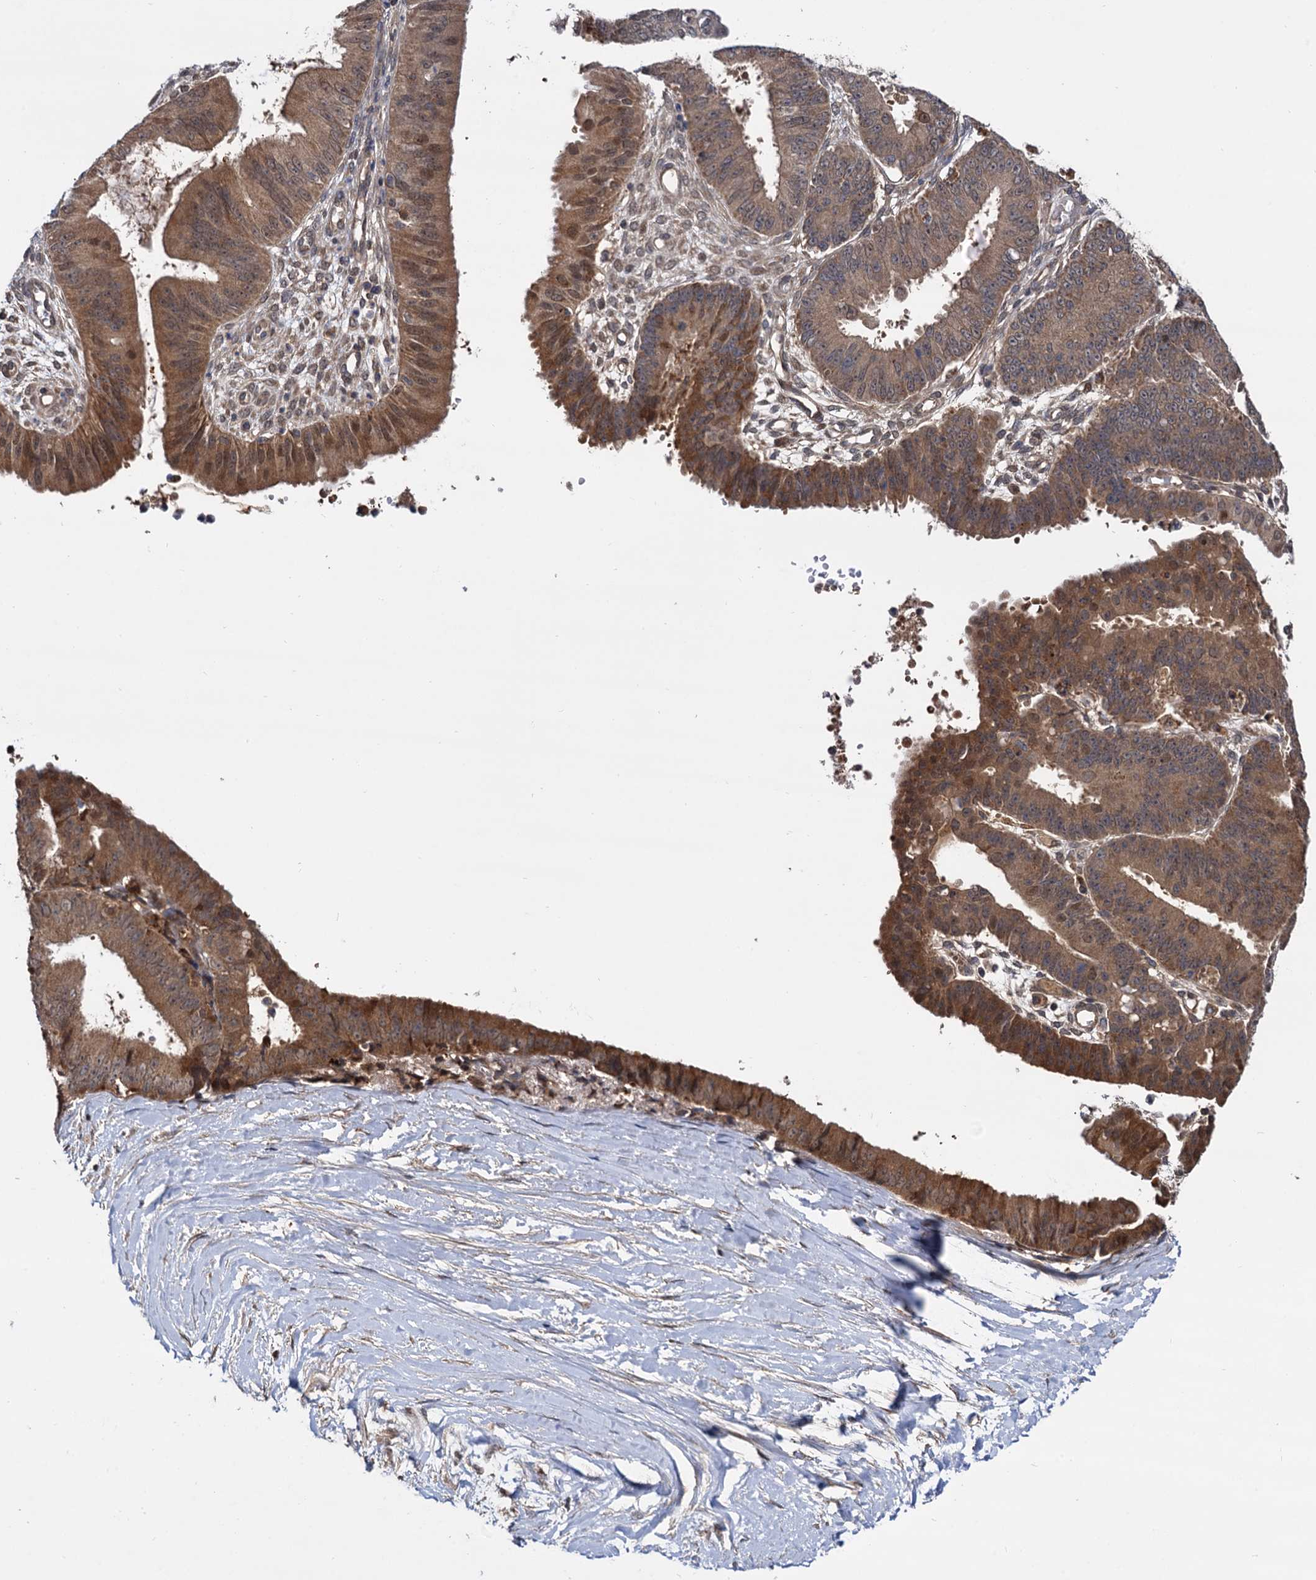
{"staining": {"intensity": "moderate", "quantity": "25%-75%", "location": "cytoplasmic/membranous,nuclear"}, "tissue": "ovarian cancer", "cell_type": "Tumor cells", "image_type": "cancer", "snomed": [{"axis": "morphology", "description": "Carcinoma, endometroid"}, {"axis": "topography", "description": "Appendix"}, {"axis": "topography", "description": "Ovary"}], "caption": "This histopathology image reveals ovarian endometroid carcinoma stained with immunohistochemistry to label a protein in brown. The cytoplasmic/membranous and nuclear of tumor cells show moderate positivity for the protein. Nuclei are counter-stained blue.", "gene": "SELENOP", "patient": {"sex": "female", "age": 42}}